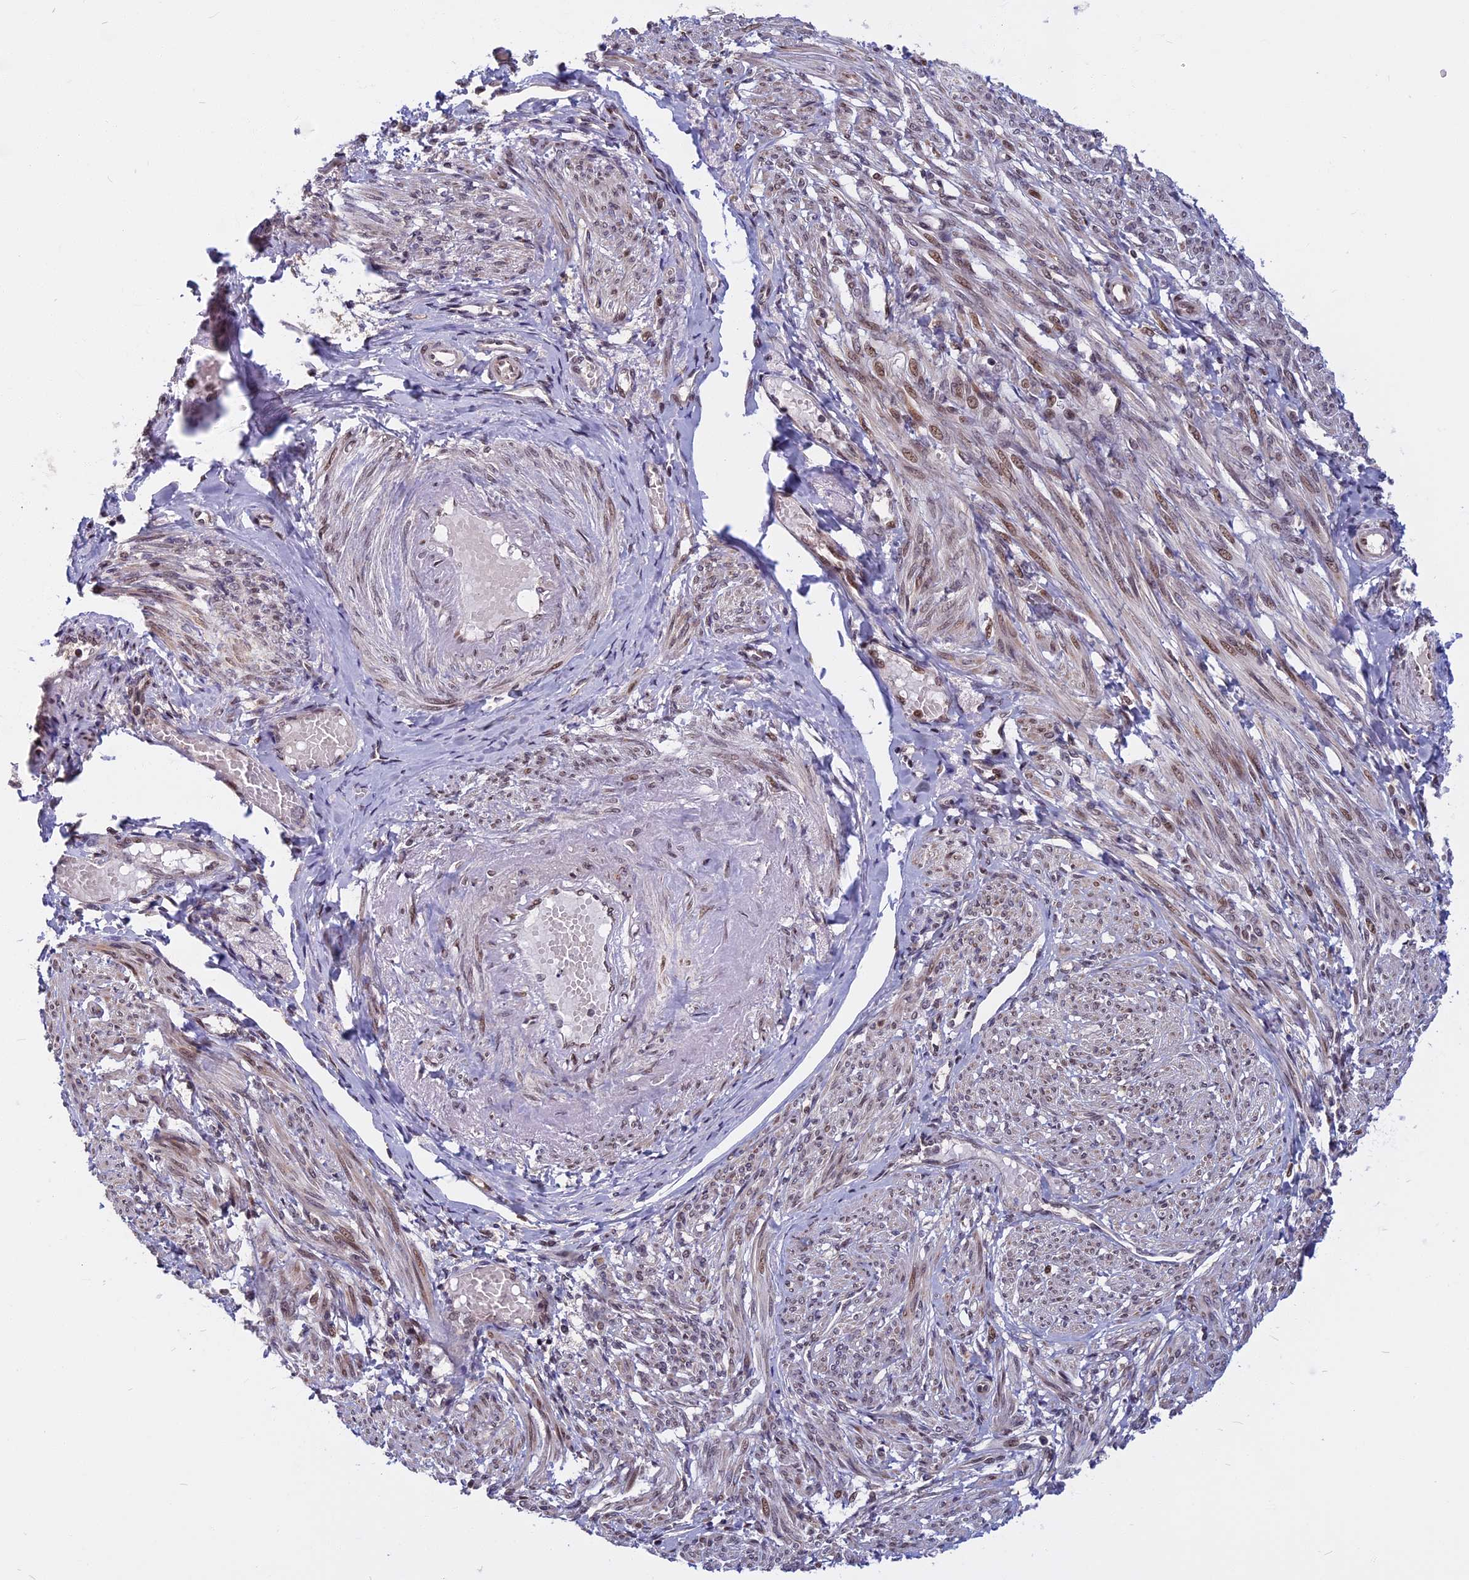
{"staining": {"intensity": "weak", "quantity": "25%-75%", "location": "nuclear"}, "tissue": "smooth muscle", "cell_type": "Smooth muscle cells", "image_type": "normal", "snomed": [{"axis": "morphology", "description": "Normal tissue, NOS"}, {"axis": "topography", "description": "Smooth muscle"}], "caption": "Immunohistochemical staining of benign human smooth muscle shows low levels of weak nuclear staining in approximately 25%-75% of smooth muscle cells. (DAB IHC with brightfield microscopy, high magnification).", "gene": "CCDC113", "patient": {"sex": "female", "age": 39}}